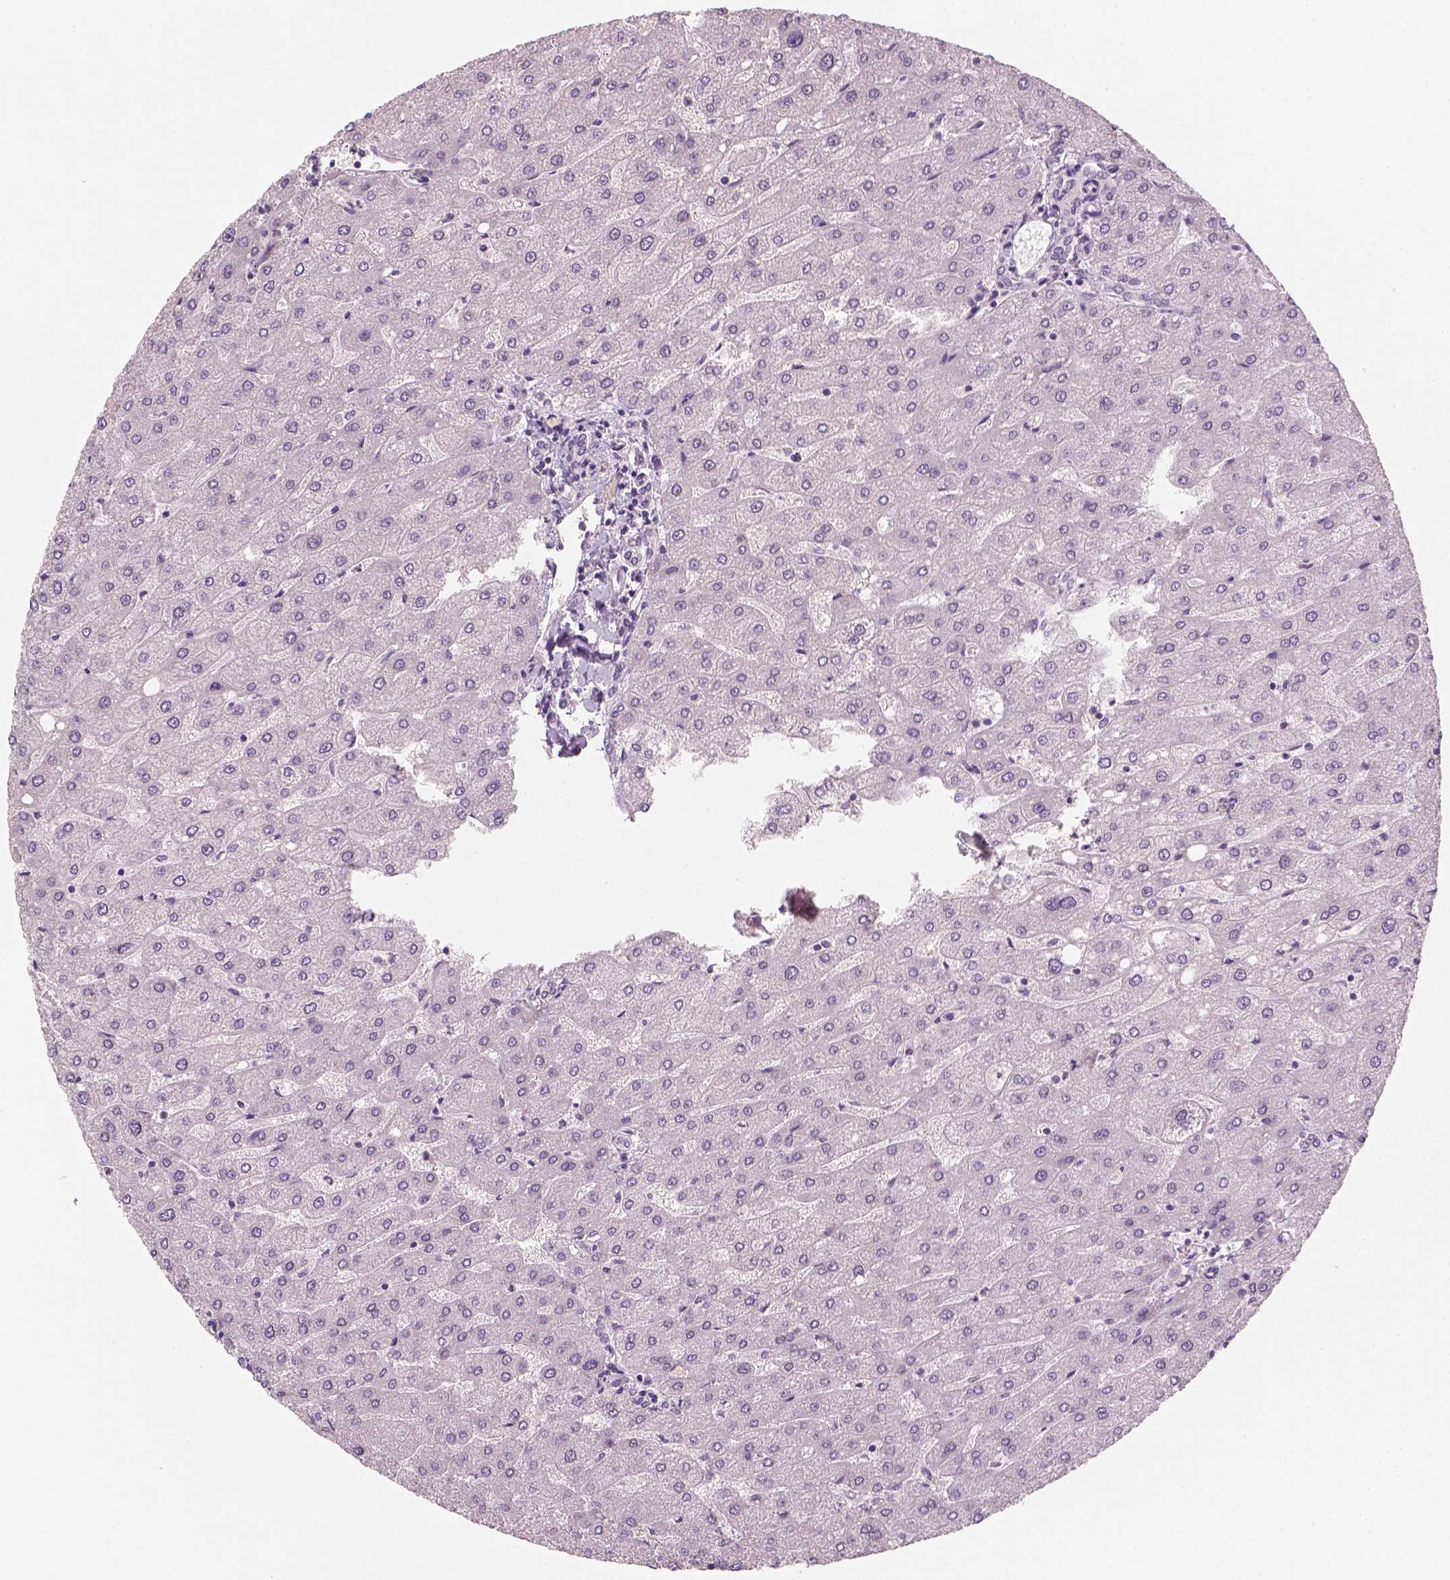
{"staining": {"intensity": "negative", "quantity": "none", "location": "none"}, "tissue": "liver", "cell_type": "Cholangiocytes", "image_type": "normal", "snomed": [{"axis": "morphology", "description": "Normal tissue, NOS"}, {"axis": "topography", "description": "Liver"}], "caption": "The micrograph exhibits no significant staining in cholangiocytes of liver. (DAB (3,3'-diaminobenzidine) immunohistochemistry (IHC) with hematoxylin counter stain).", "gene": "TP53", "patient": {"sex": "male", "age": 67}}